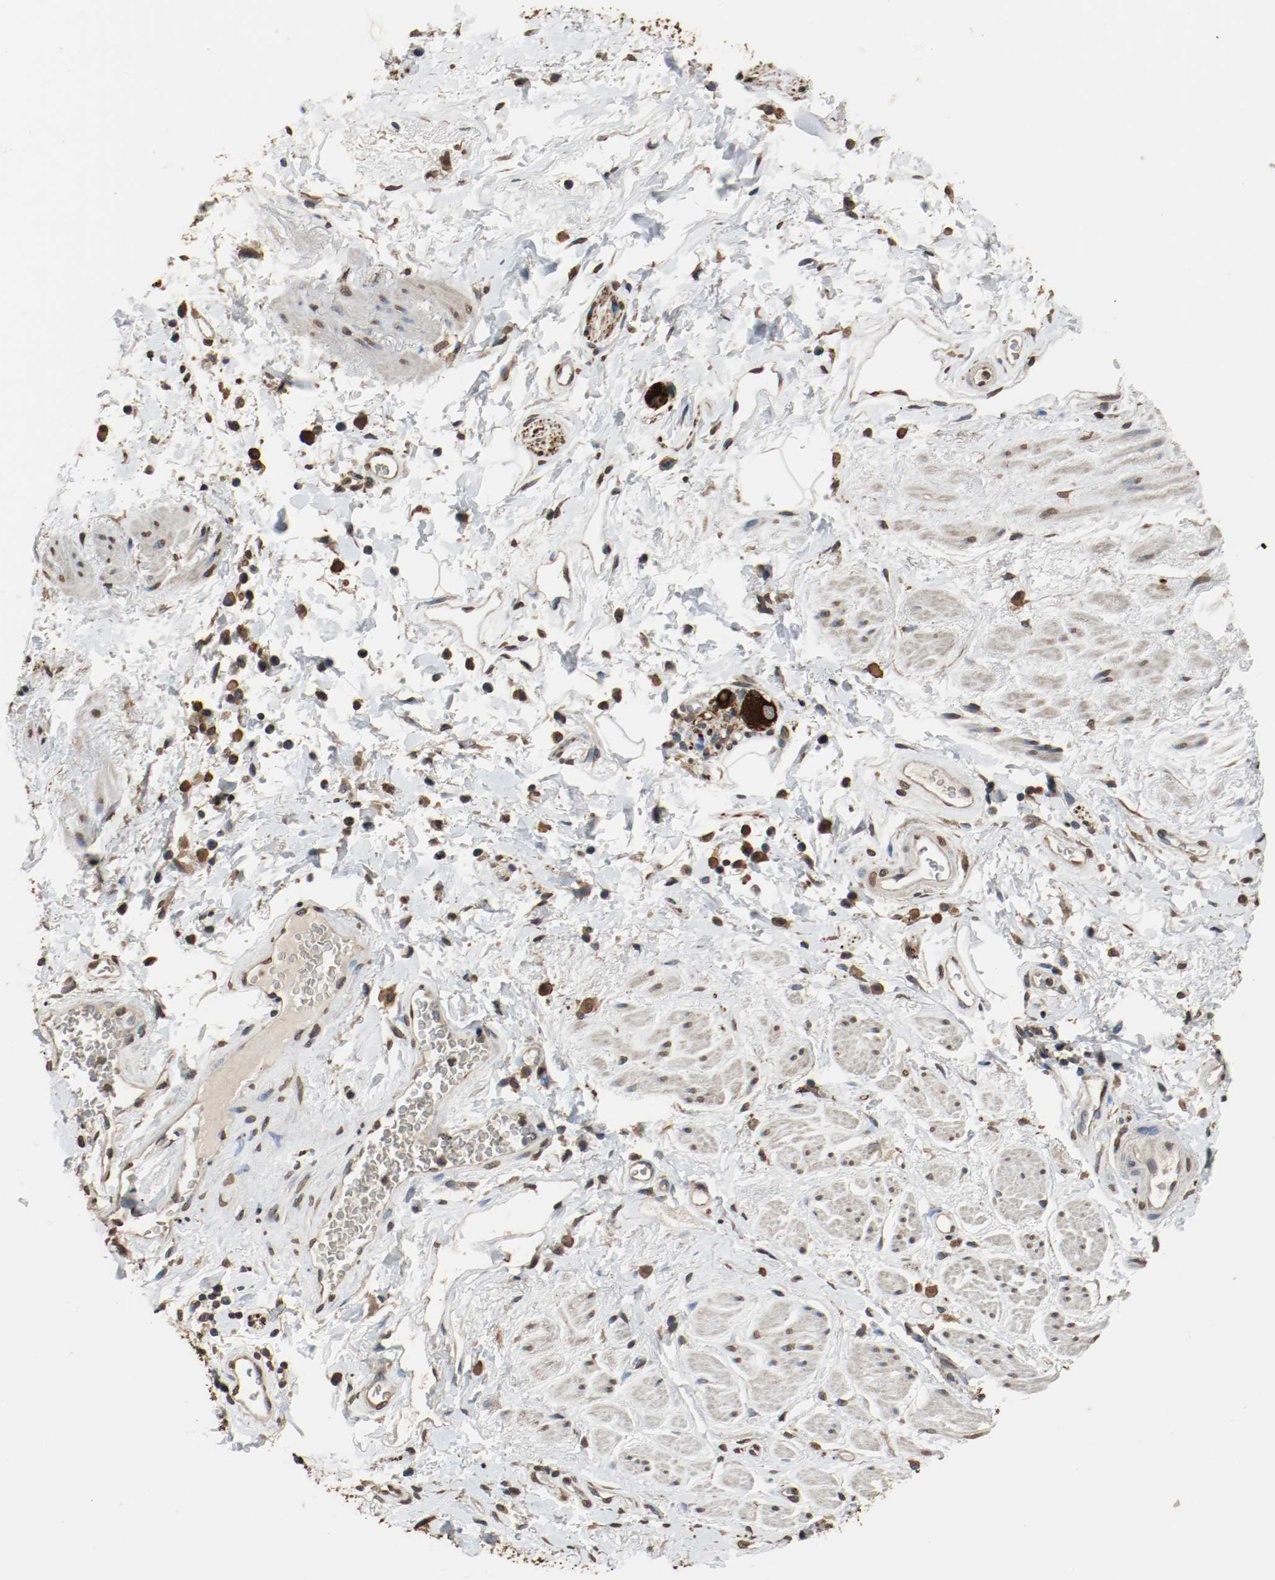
{"staining": {"intensity": "moderate", "quantity": ">75%", "location": "nuclear"}, "tissue": "adipose tissue", "cell_type": "Adipocytes", "image_type": "normal", "snomed": [{"axis": "morphology", "description": "Normal tissue, NOS"}, {"axis": "topography", "description": "Soft tissue"}, {"axis": "topography", "description": "Peripheral nerve tissue"}], "caption": "Moderate nuclear expression for a protein is present in approximately >75% of adipocytes of normal adipose tissue using immunohistochemistry (IHC).", "gene": "RTN4", "patient": {"sex": "female", "age": 71}}